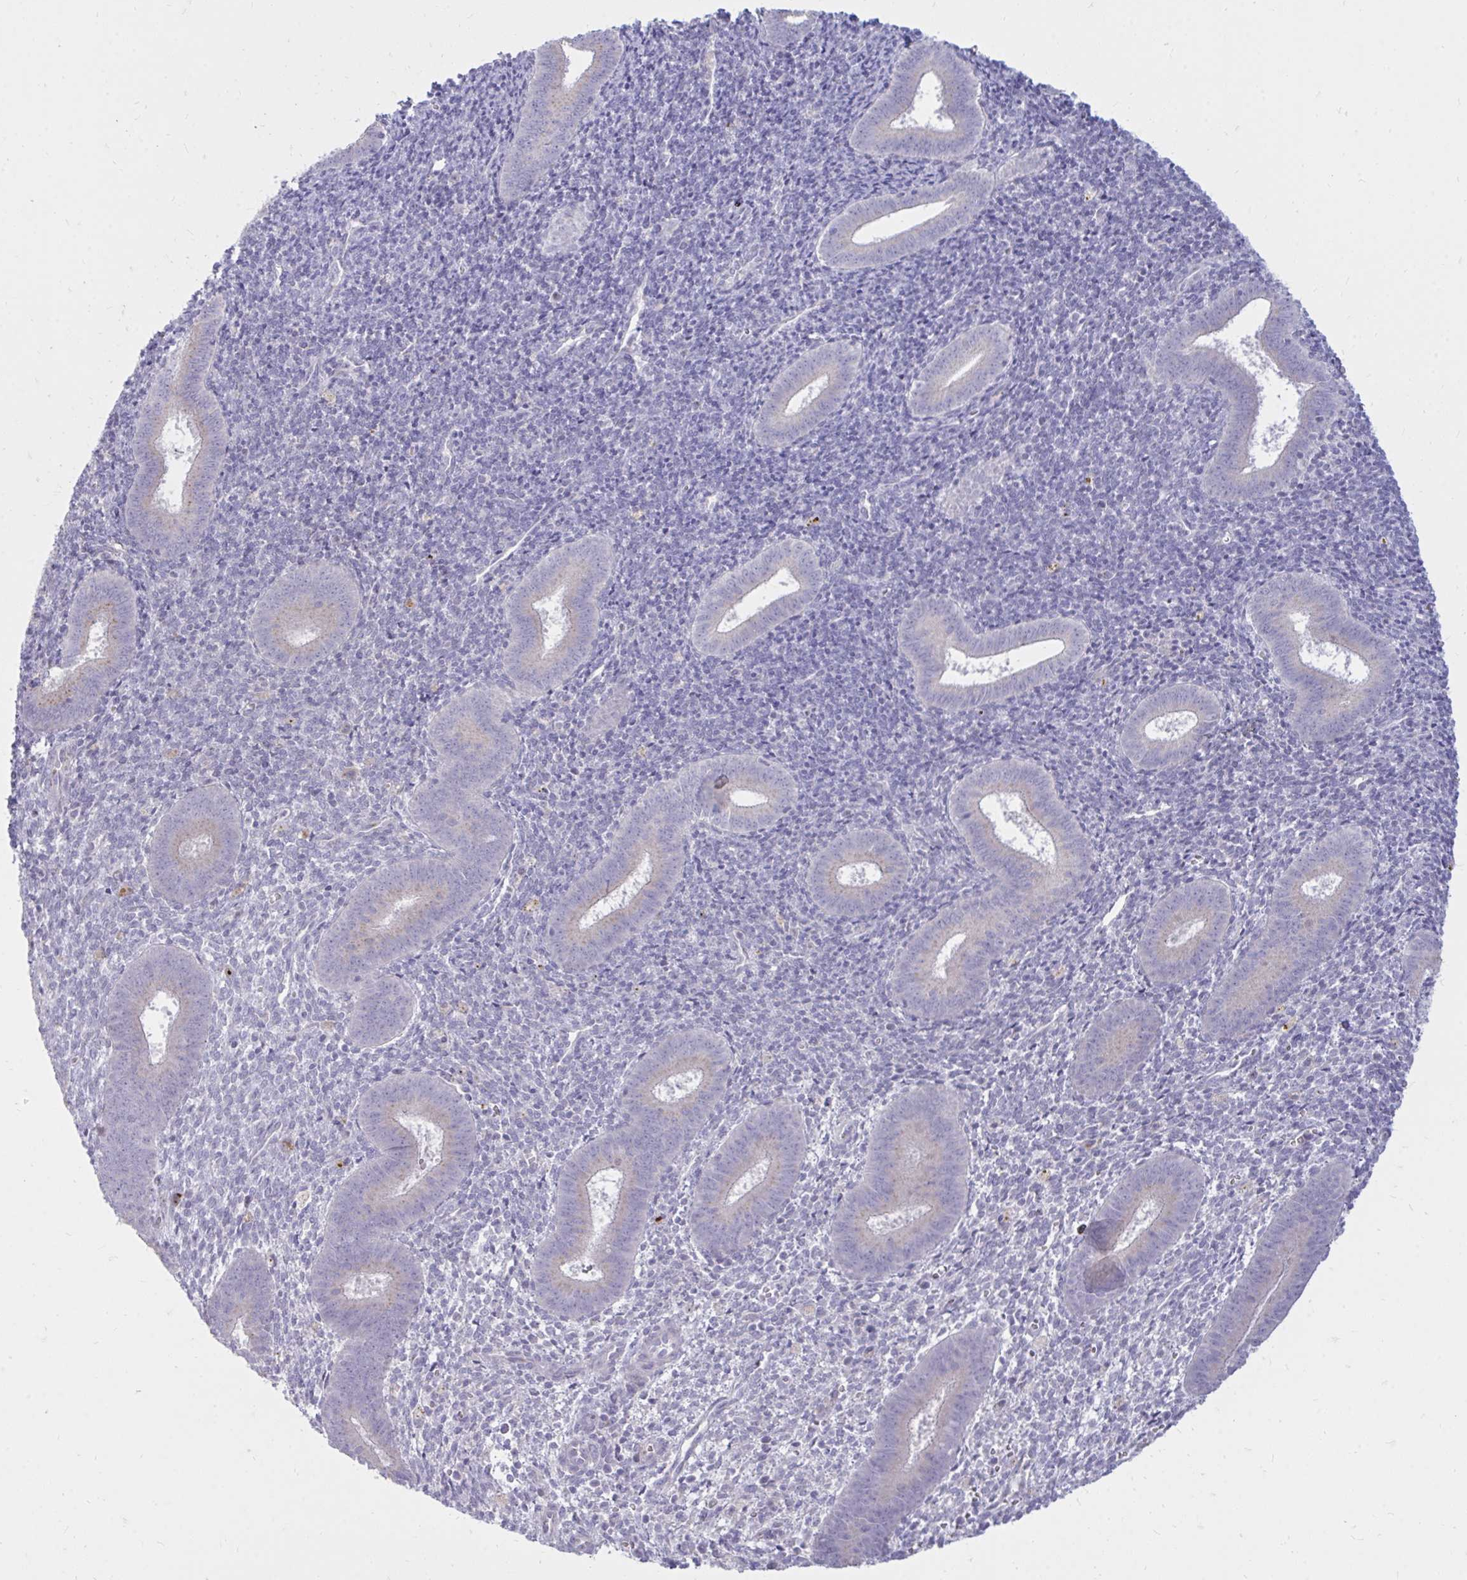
{"staining": {"intensity": "strong", "quantity": "25%-75%", "location": "cytoplasmic/membranous"}, "tissue": "endometrium", "cell_type": "Cells in endometrial stroma", "image_type": "normal", "snomed": [{"axis": "morphology", "description": "Normal tissue, NOS"}, {"axis": "topography", "description": "Endometrium"}], "caption": "Endometrium stained for a protein (brown) exhibits strong cytoplasmic/membranous positive staining in approximately 25%-75% of cells in endometrial stroma.", "gene": "RAB6A", "patient": {"sex": "female", "age": 25}}